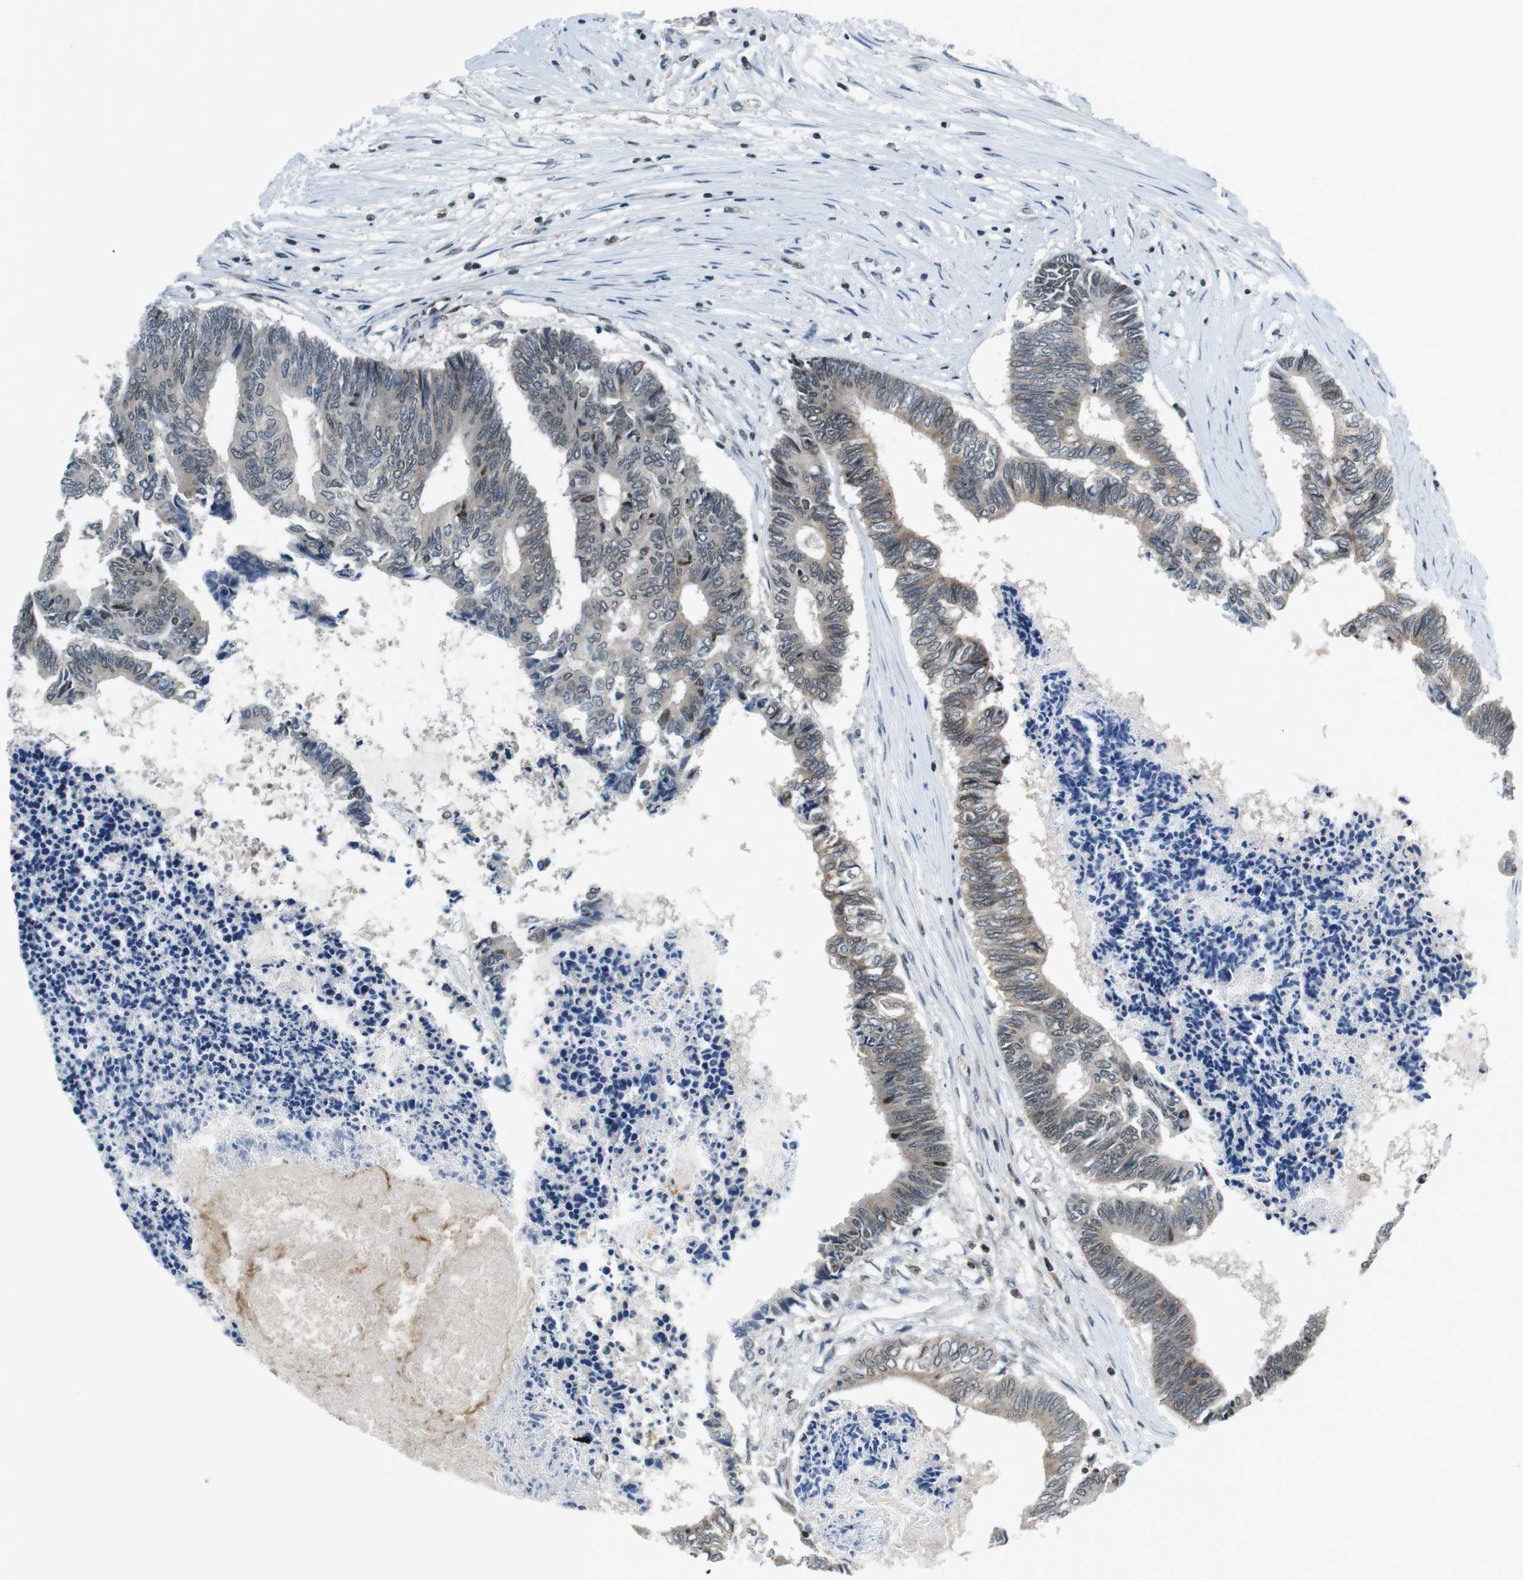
{"staining": {"intensity": "weak", "quantity": "<25%", "location": "cytoplasmic/membranous"}, "tissue": "colorectal cancer", "cell_type": "Tumor cells", "image_type": "cancer", "snomed": [{"axis": "morphology", "description": "Adenocarcinoma, NOS"}, {"axis": "topography", "description": "Rectum"}], "caption": "Tumor cells show no significant protein positivity in colorectal cancer (adenocarcinoma). The staining was performed using DAB to visualize the protein expression in brown, while the nuclei were stained in blue with hematoxylin (Magnification: 20x).", "gene": "NEK4", "patient": {"sex": "male", "age": 63}}